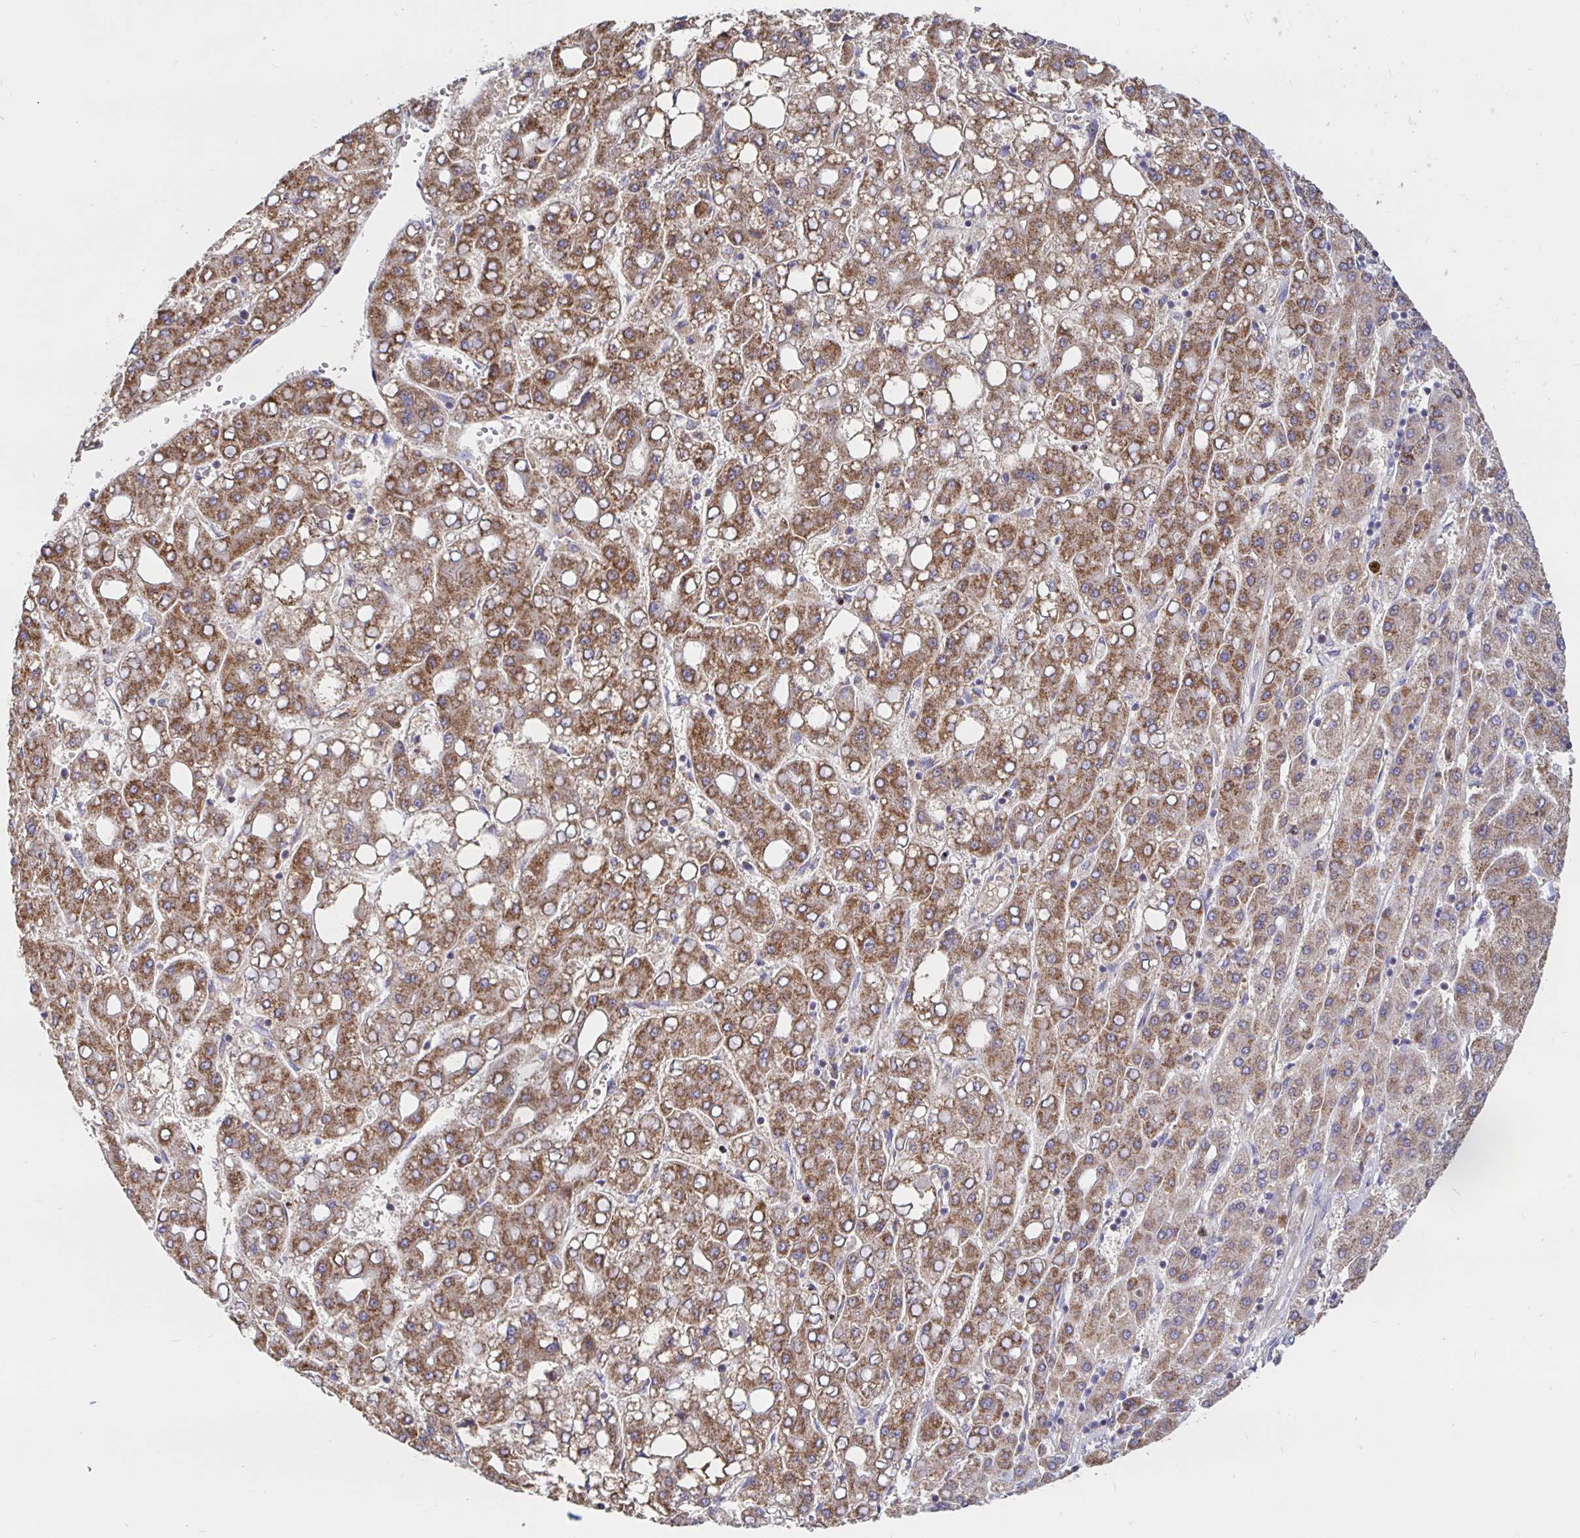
{"staining": {"intensity": "moderate", "quantity": ">75%", "location": "cytoplasmic/membranous"}, "tissue": "liver cancer", "cell_type": "Tumor cells", "image_type": "cancer", "snomed": [{"axis": "morphology", "description": "Carcinoma, Hepatocellular, NOS"}, {"axis": "topography", "description": "Liver"}], "caption": "A brown stain shows moderate cytoplasmic/membranous staining of a protein in liver hepatocellular carcinoma tumor cells. Nuclei are stained in blue.", "gene": "PRDX3", "patient": {"sex": "male", "age": 65}}